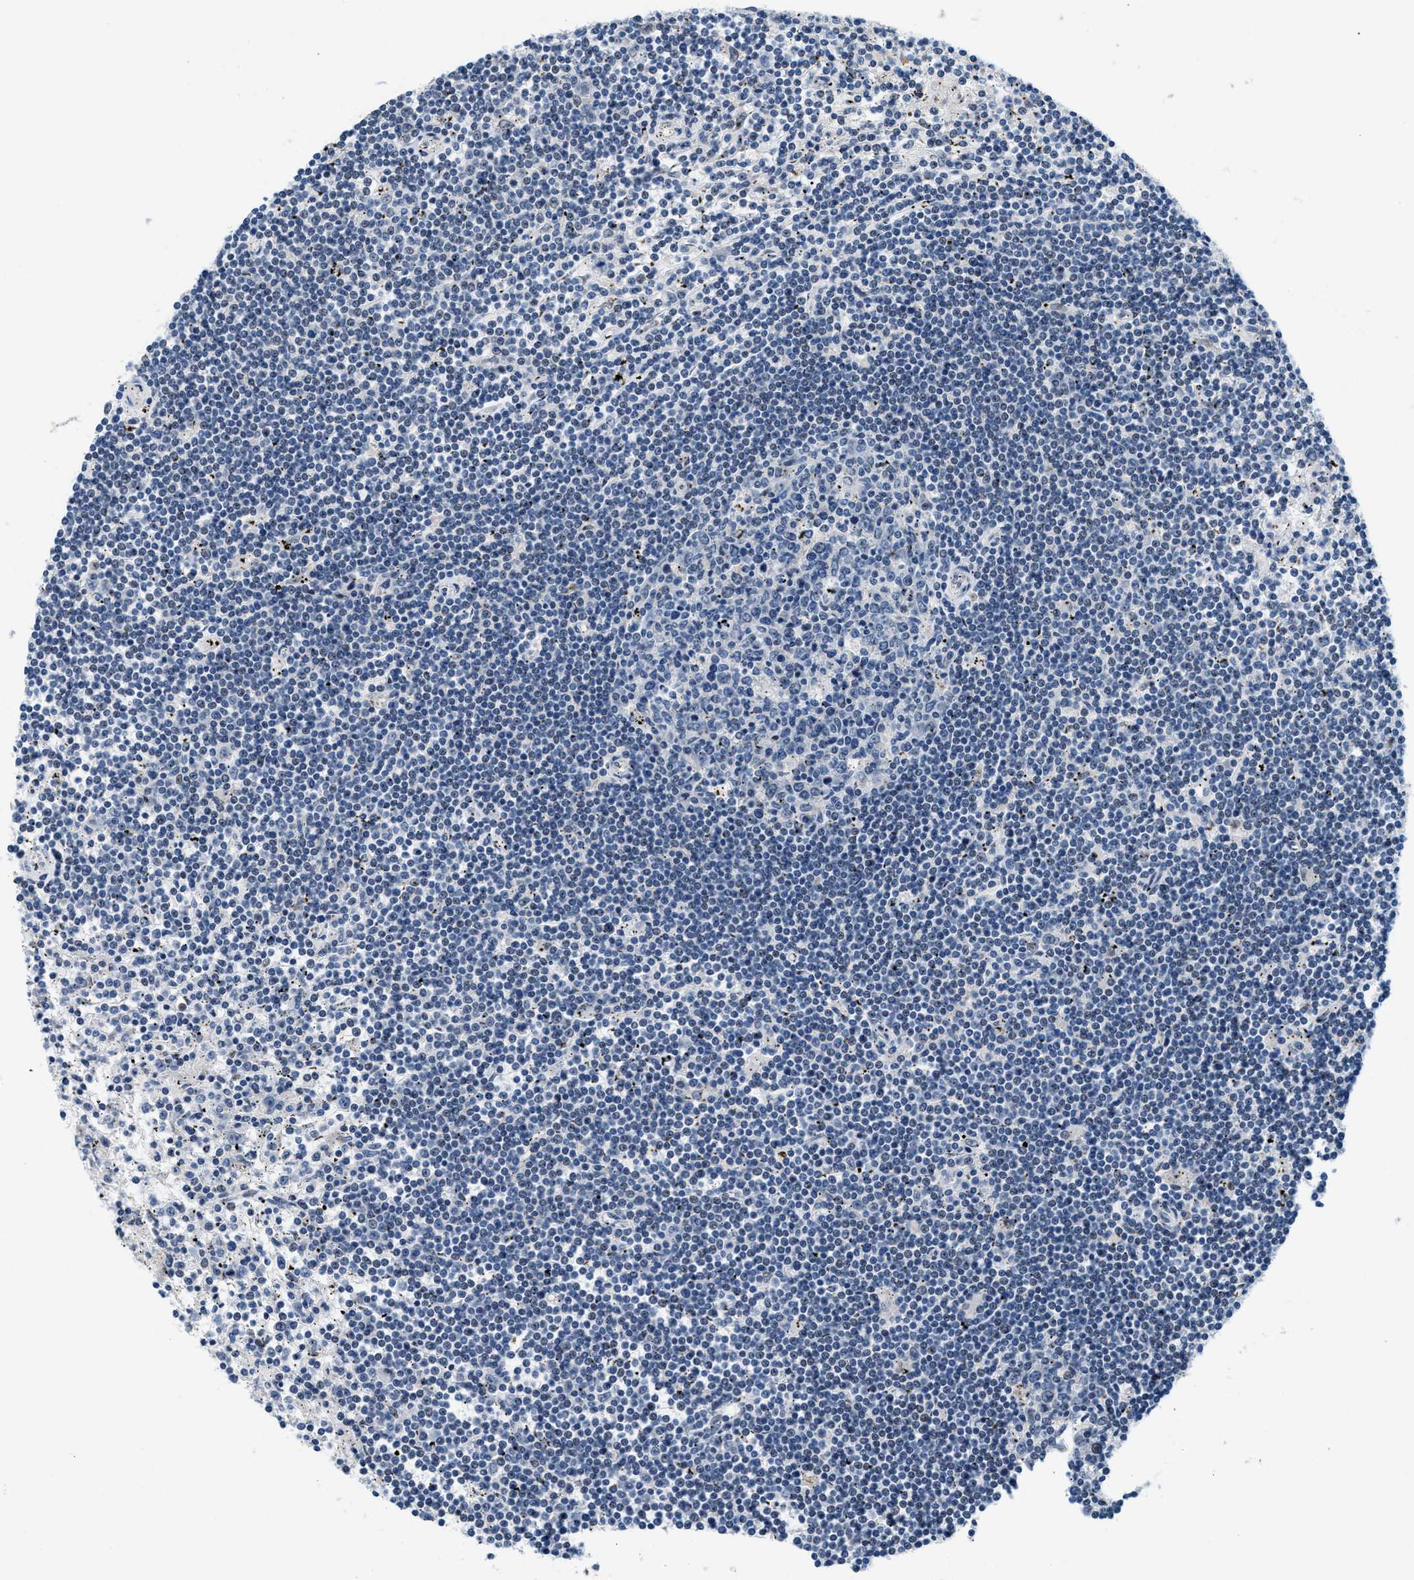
{"staining": {"intensity": "negative", "quantity": "none", "location": "none"}, "tissue": "lymphoma", "cell_type": "Tumor cells", "image_type": "cancer", "snomed": [{"axis": "morphology", "description": "Malignant lymphoma, non-Hodgkin's type, Low grade"}, {"axis": "topography", "description": "Spleen"}], "caption": "An immunohistochemistry image of lymphoma is shown. There is no staining in tumor cells of lymphoma.", "gene": "KCNMB2", "patient": {"sex": "male", "age": 76}}